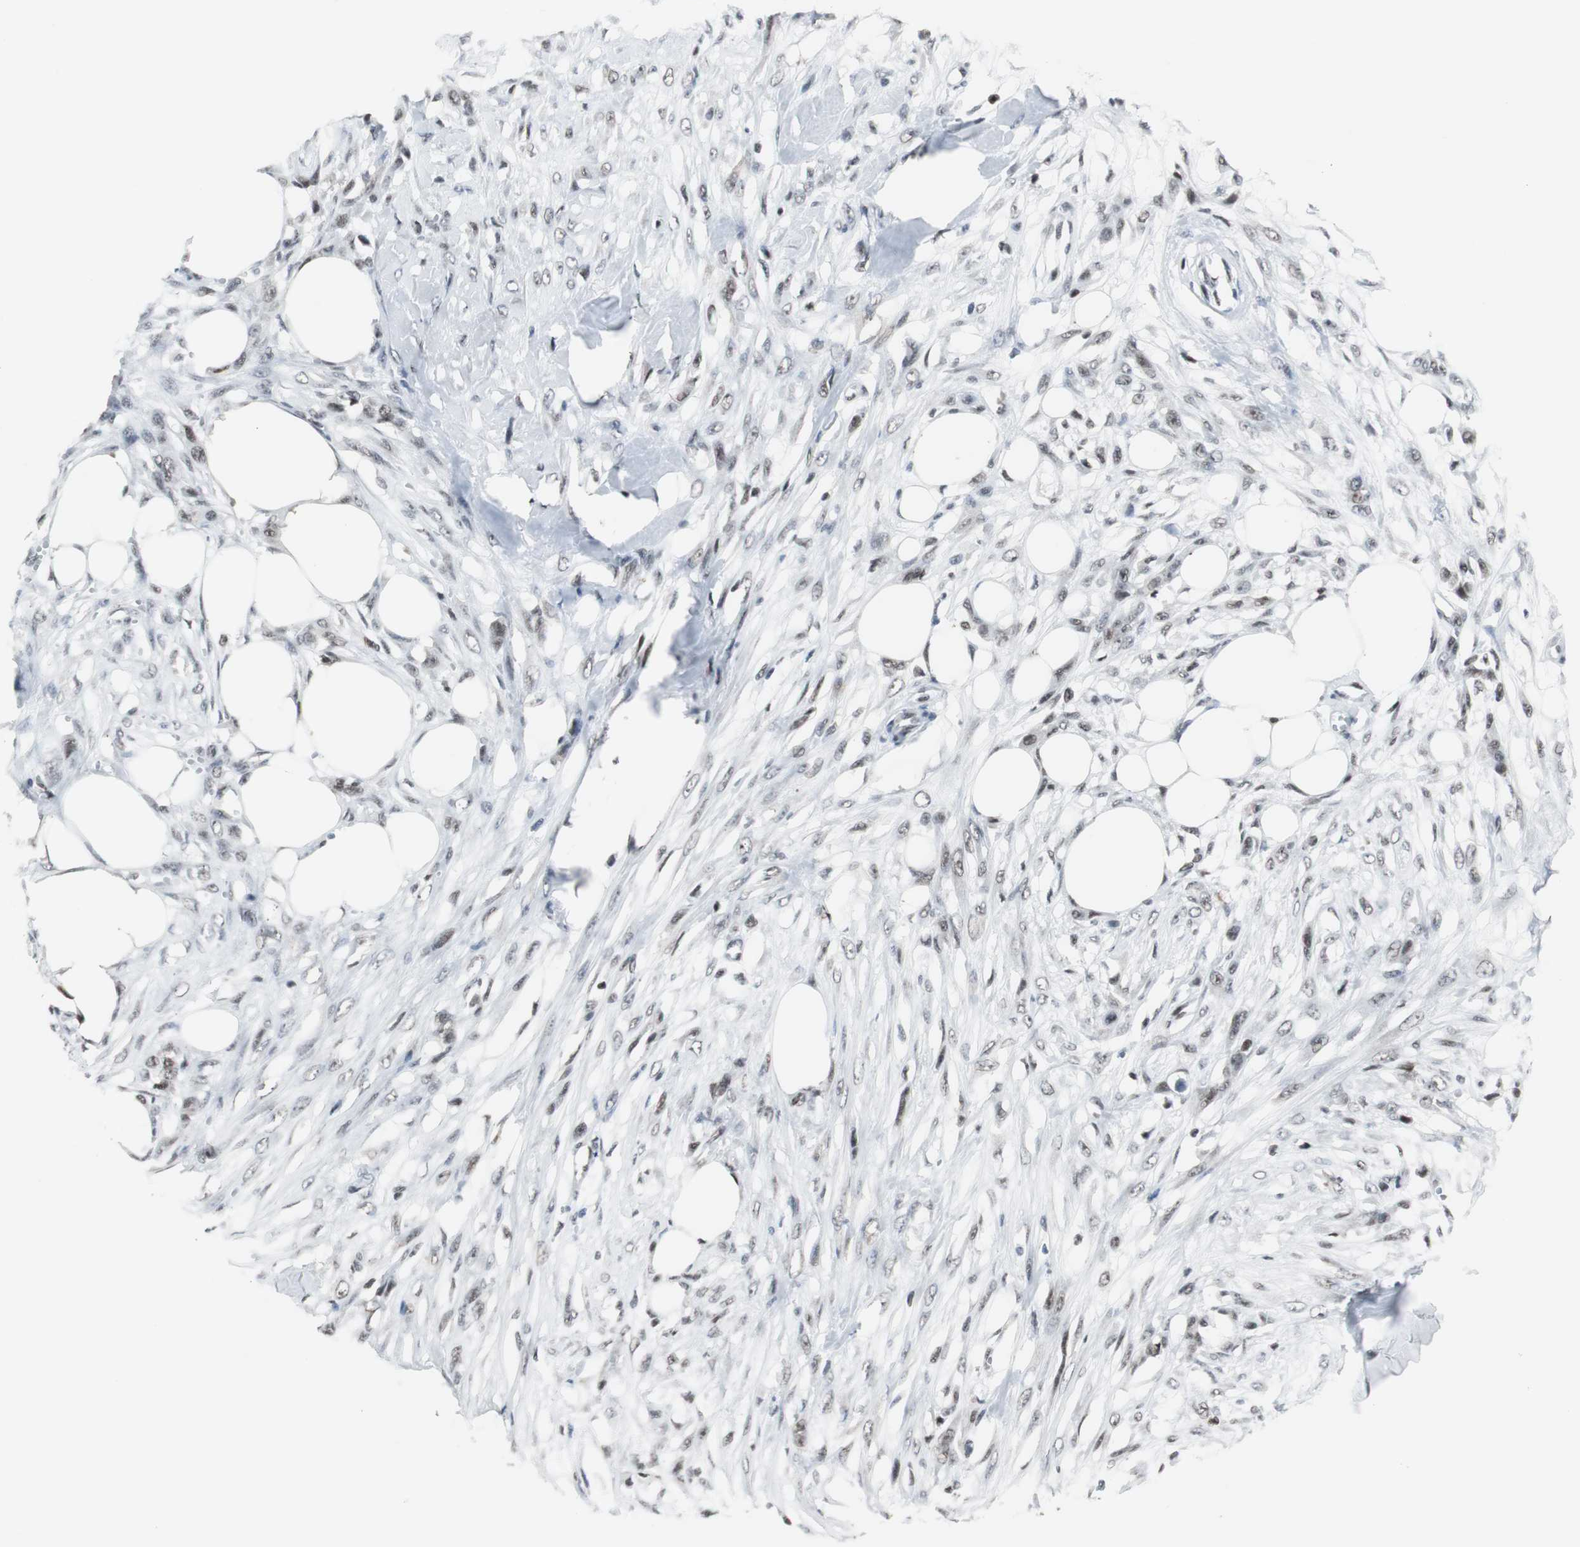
{"staining": {"intensity": "weak", "quantity": "25%-75%", "location": "nuclear"}, "tissue": "skin cancer", "cell_type": "Tumor cells", "image_type": "cancer", "snomed": [{"axis": "morphology", "description": "Normal tissue, NOS"}, {"axis": "morphology", "description": "Squamous cell carcinoma, NOS"}, {"axis": "topography", "description": "Skin"}], "caption": "IHC micrograph of neoplastic tissue: skin squamous cell carcinoma stained using immunohistochemistry reveals low levels of weak protein expression localized specifically in the nuclear of tumor cells, appearing as a nuclear brown color.", "gene": "RAD9A", "patient": {"sex": "female", "age": 59}}